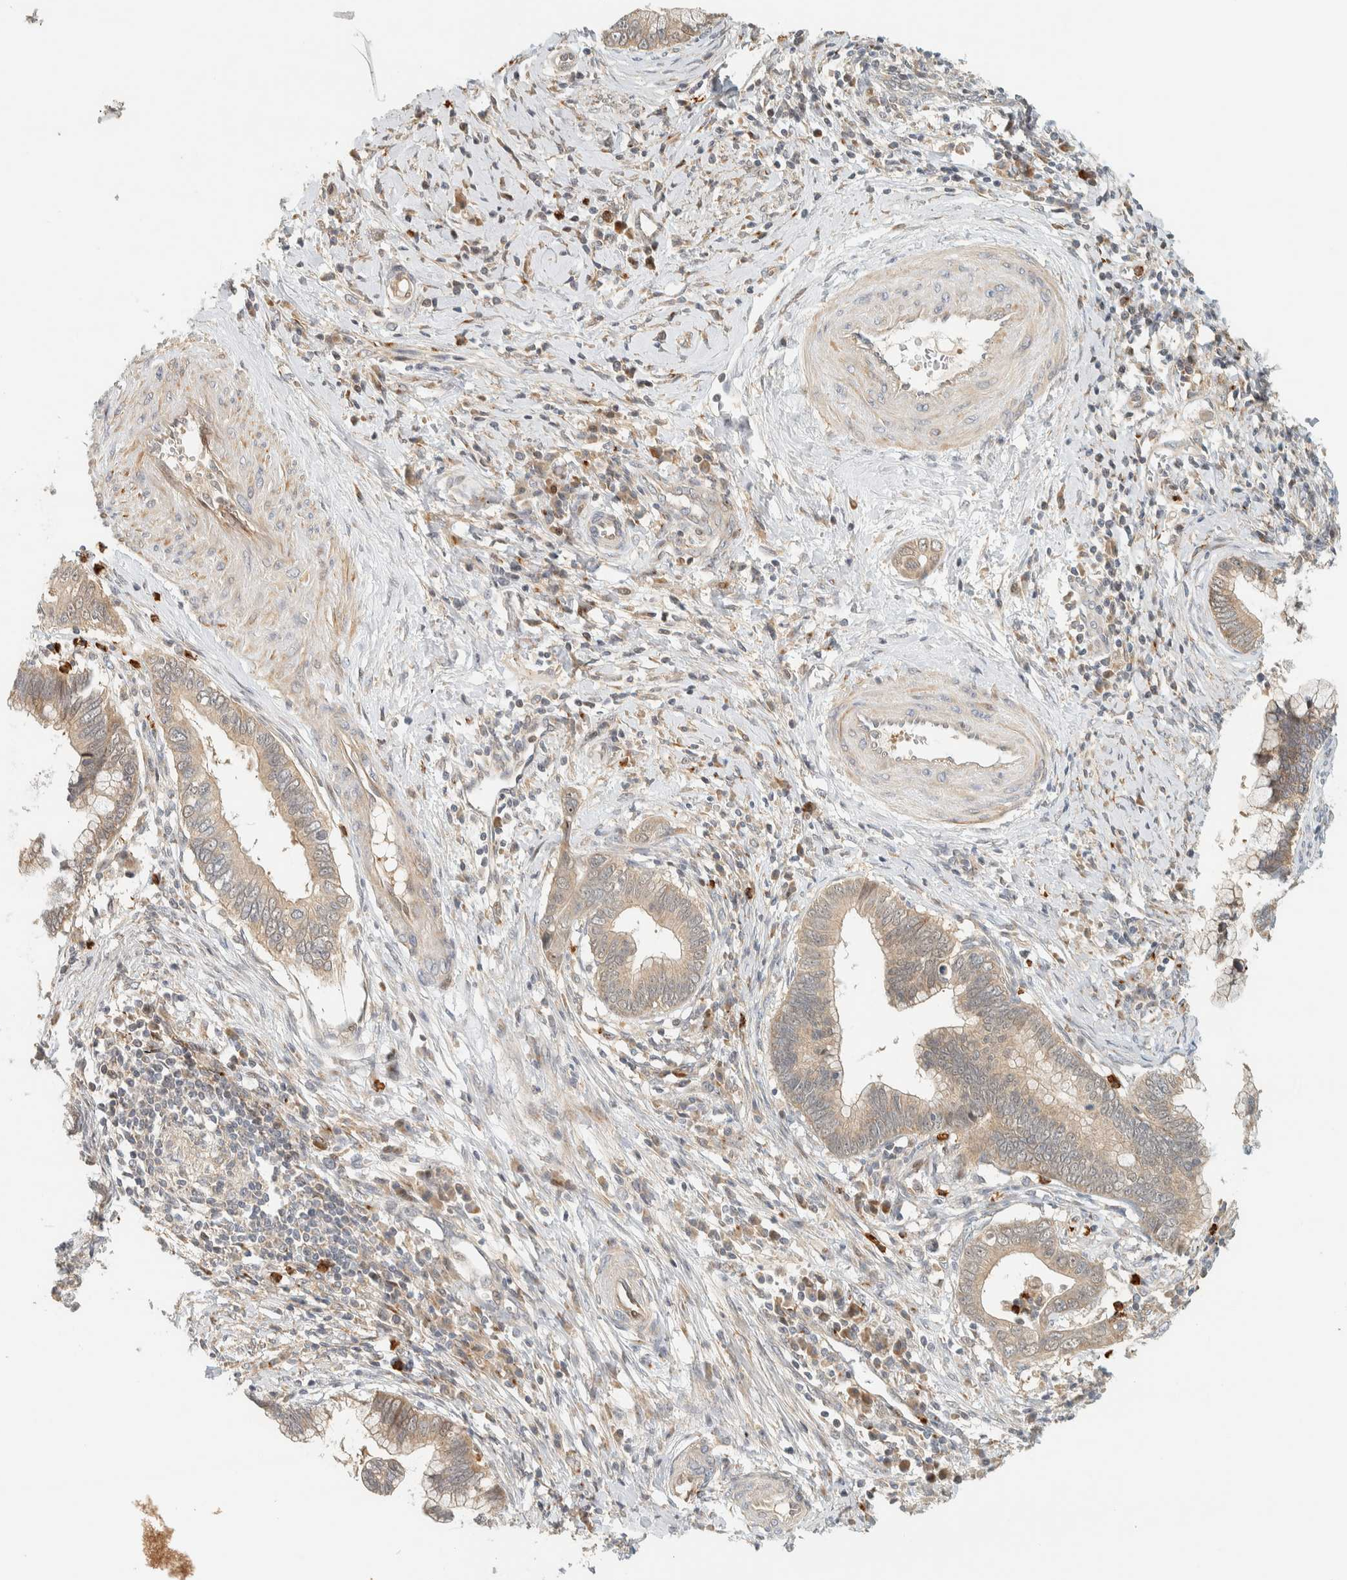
{"staining": {"intensity": "weak", "quantity": ">75%", "location": "cytoplasmic/membranous"}, "tissue": "cervical cancer", "cell_type": "Tumor cells", "image_type": "cancer", "snomed": [{"axis": "morphology", "description": "Adenocarcinoma, NOS"}, {"axis": "topography", "description": "Cervix"}], "caption": "Immunohistochemistry of cervical cancer (adenocarcinoma) reveals low levels of weak cytoplasmic/membranous staining in about >75% of tumor cells. The protein is shown in brown color, while the nuclei are stained blue.", "gene": "CCDC171", "patient": {"sex": "female", "age": 44}}